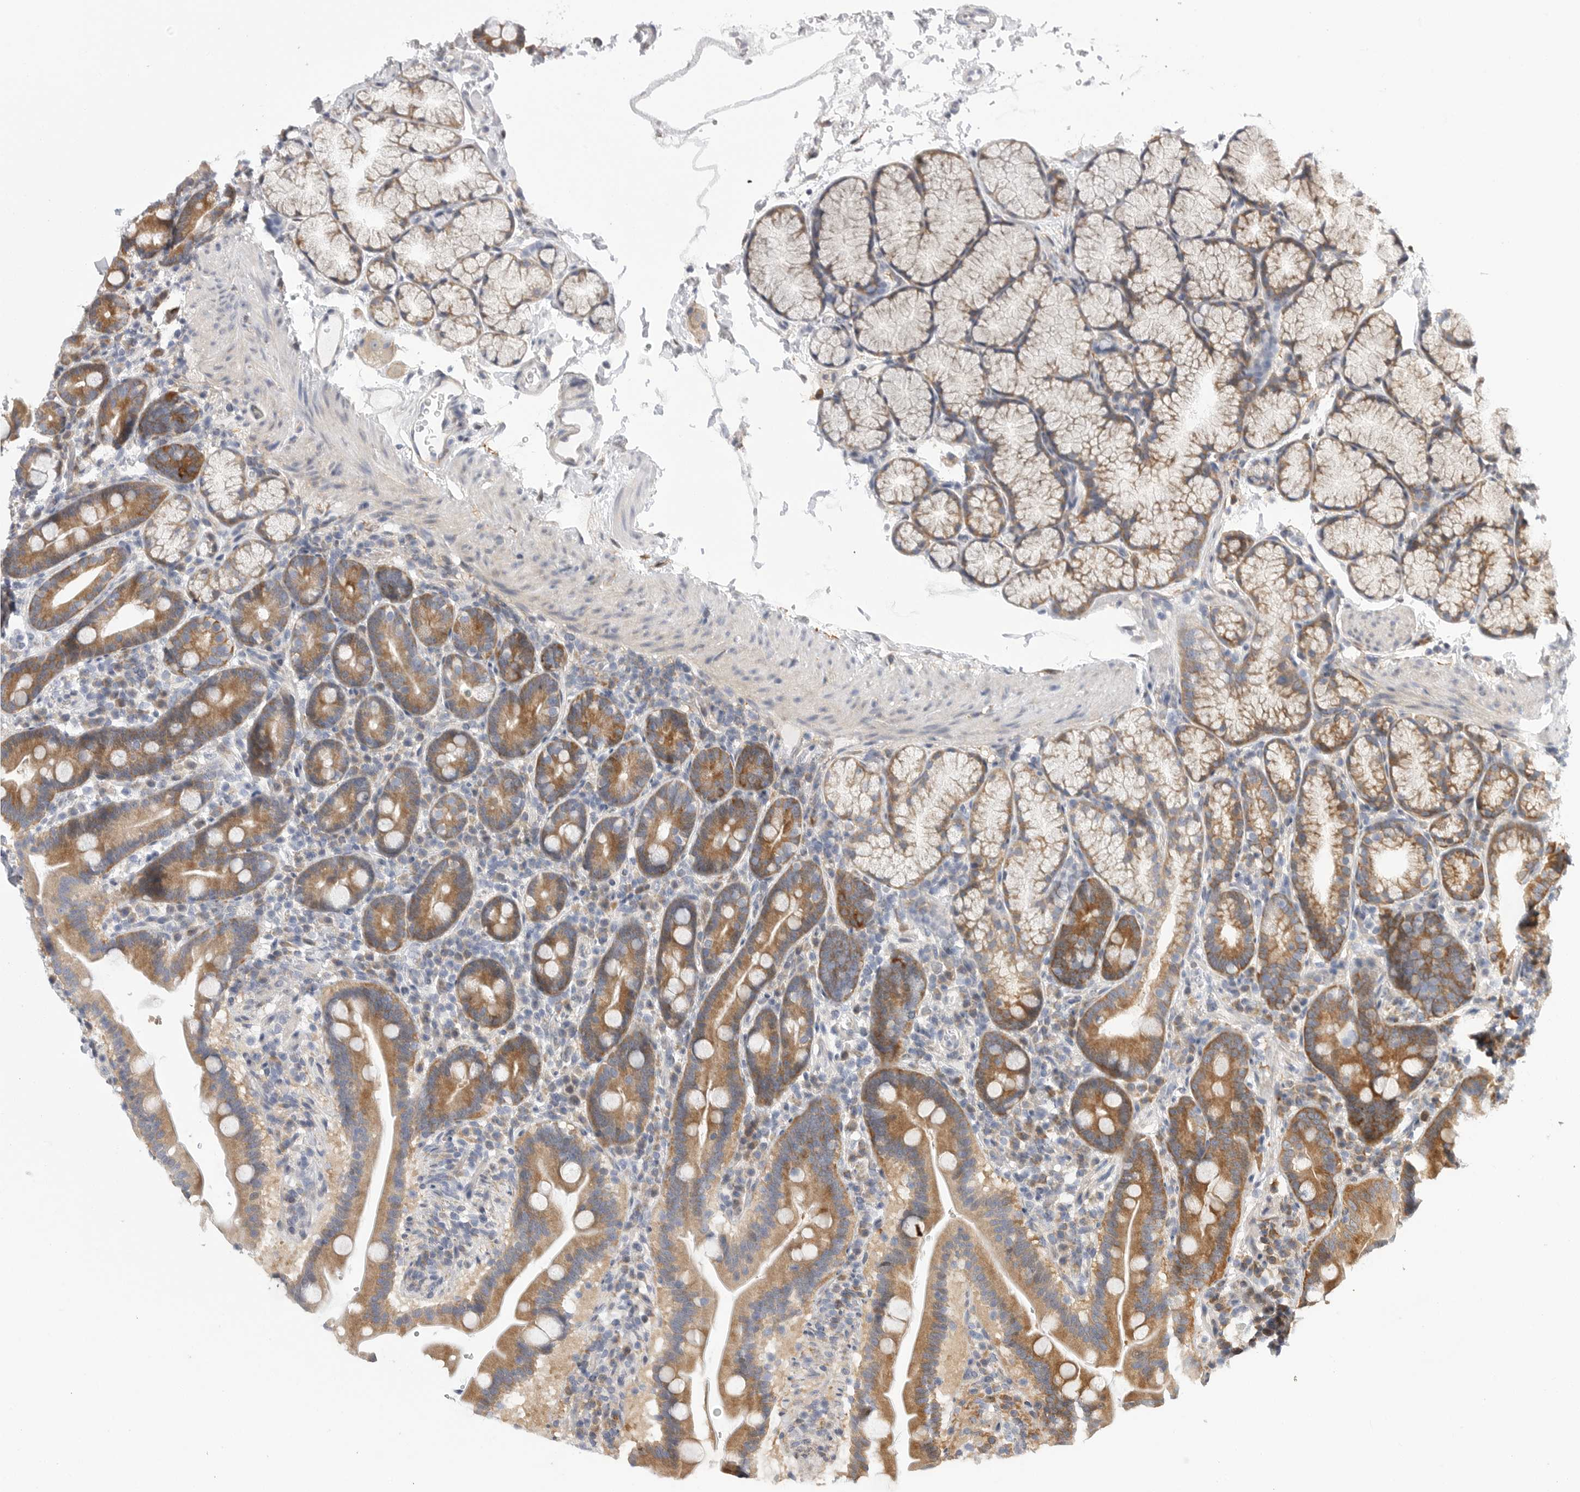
{"staining": {"intensity": "moderate", "quantity": ">75%", "location": "cytoplasmic/membranous"}, "tissue": "duodenum", "cell_type": "Glandular cells", "image_type": "normal", "snomed": [{"axis": "morphology", "description": "Normal tissue, NOS"}, {"axis": "topography", "description": "Duodenum"}], "caption": "Brown immunohistochemical staining in normal duodenum exhibits moderate cytoplasmic/membranous expression in about >75% of glandular cells. (Stains: DAB in brown, nuclei in blue, Microscopy: brightfield microscopy at high magnification).", "gene": "FBXO43", "patient": {"sex": "male", "age": 54}}